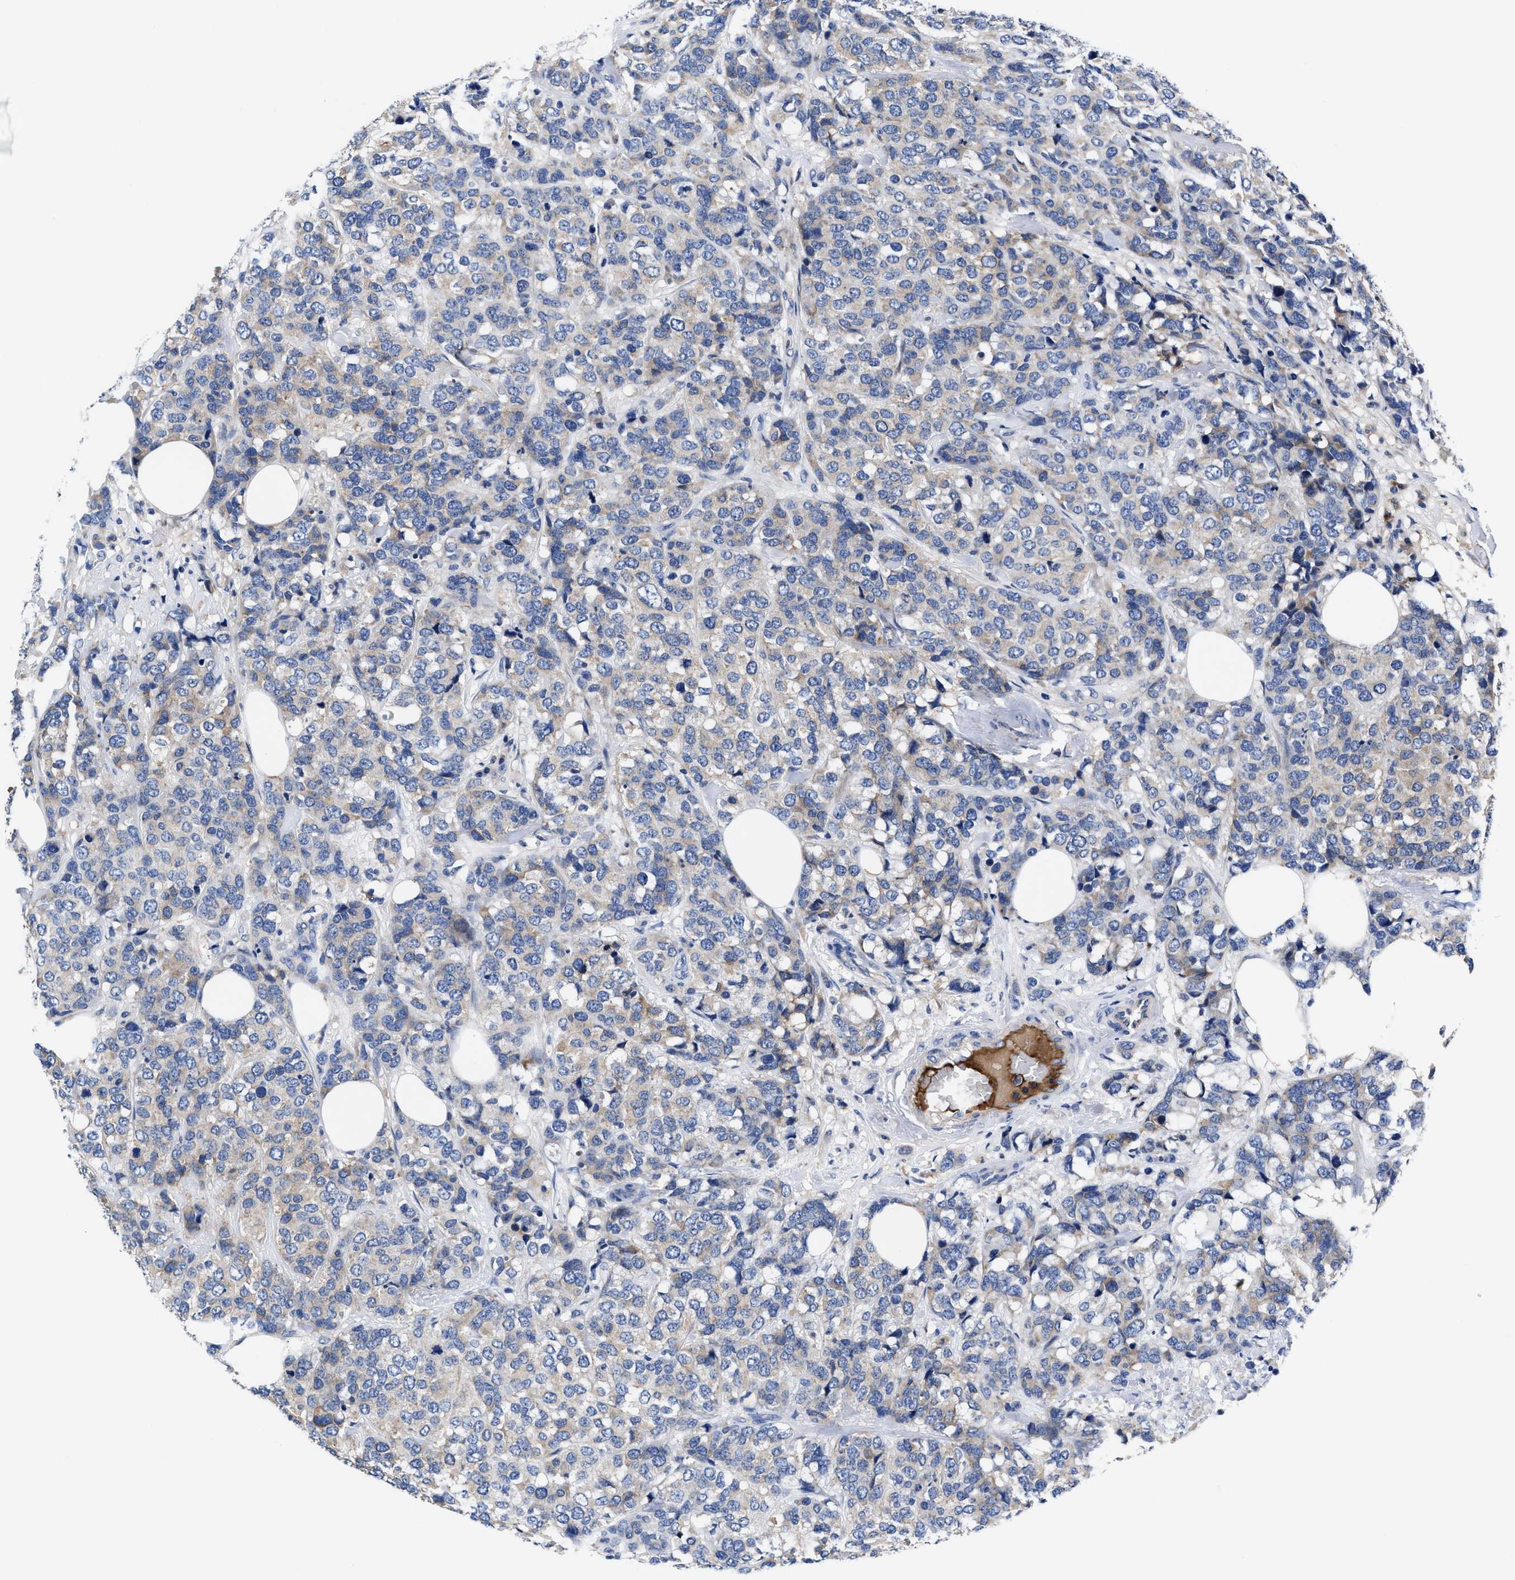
{"staining": {"intensity": "weak", "quantity": "<25%", "location": "cytoplasmic/membranous"}, "tissue": "breast cancer", "cell_type": "Tumor cells", "image_type": "cancer", "snomed": [{"axis": "morphology", "description": "Lobular carcinoma"}, {"axis": "topography", "description": "Breast"}], "caption": "The IHC image has no significant expression in tumor cells of breast cancer tissue.", "gene": "DHRS13", "patient": {"sex": "female", "age": 59}}